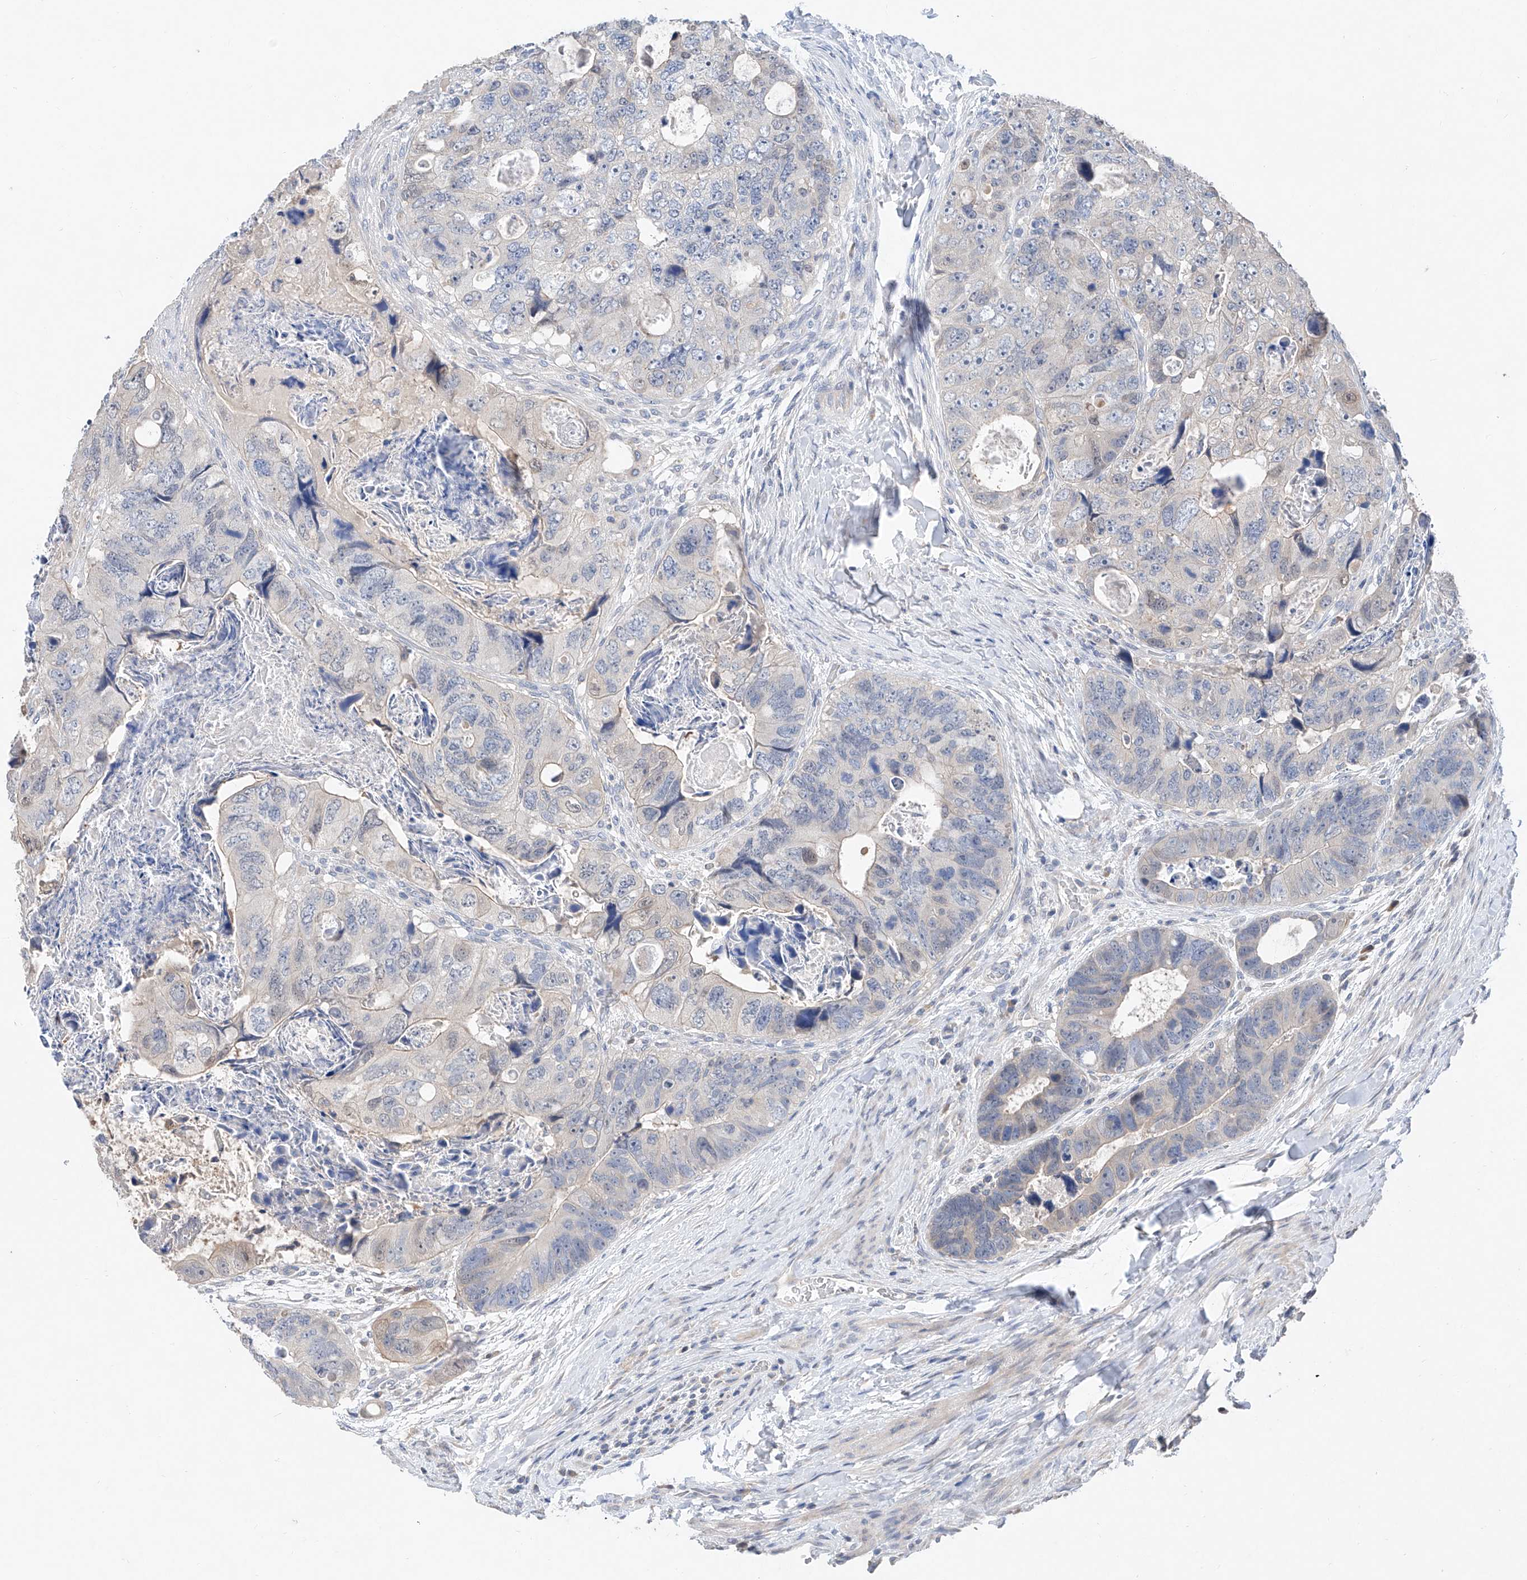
{"staining": {"intensity": "negative", "quantity": "none", "location": "none"}, "tissue": "colorectal cancer", "cell_type": "Tumor cells", "image_type": "cancer", "snomed": [{"axis": "morphology", "description": "Adenocarcinoma, NOS"}, {"axis": "topography", "description": "Rectum"}], "caption": "Immunohistochemistry image of neoplastic tissue: colorectal adenocarcinoma stained with DAB displays no significant protein expression in tumor cells.", "gene": "FUCA2", "patient": {"sex": "male", "age": 59}}